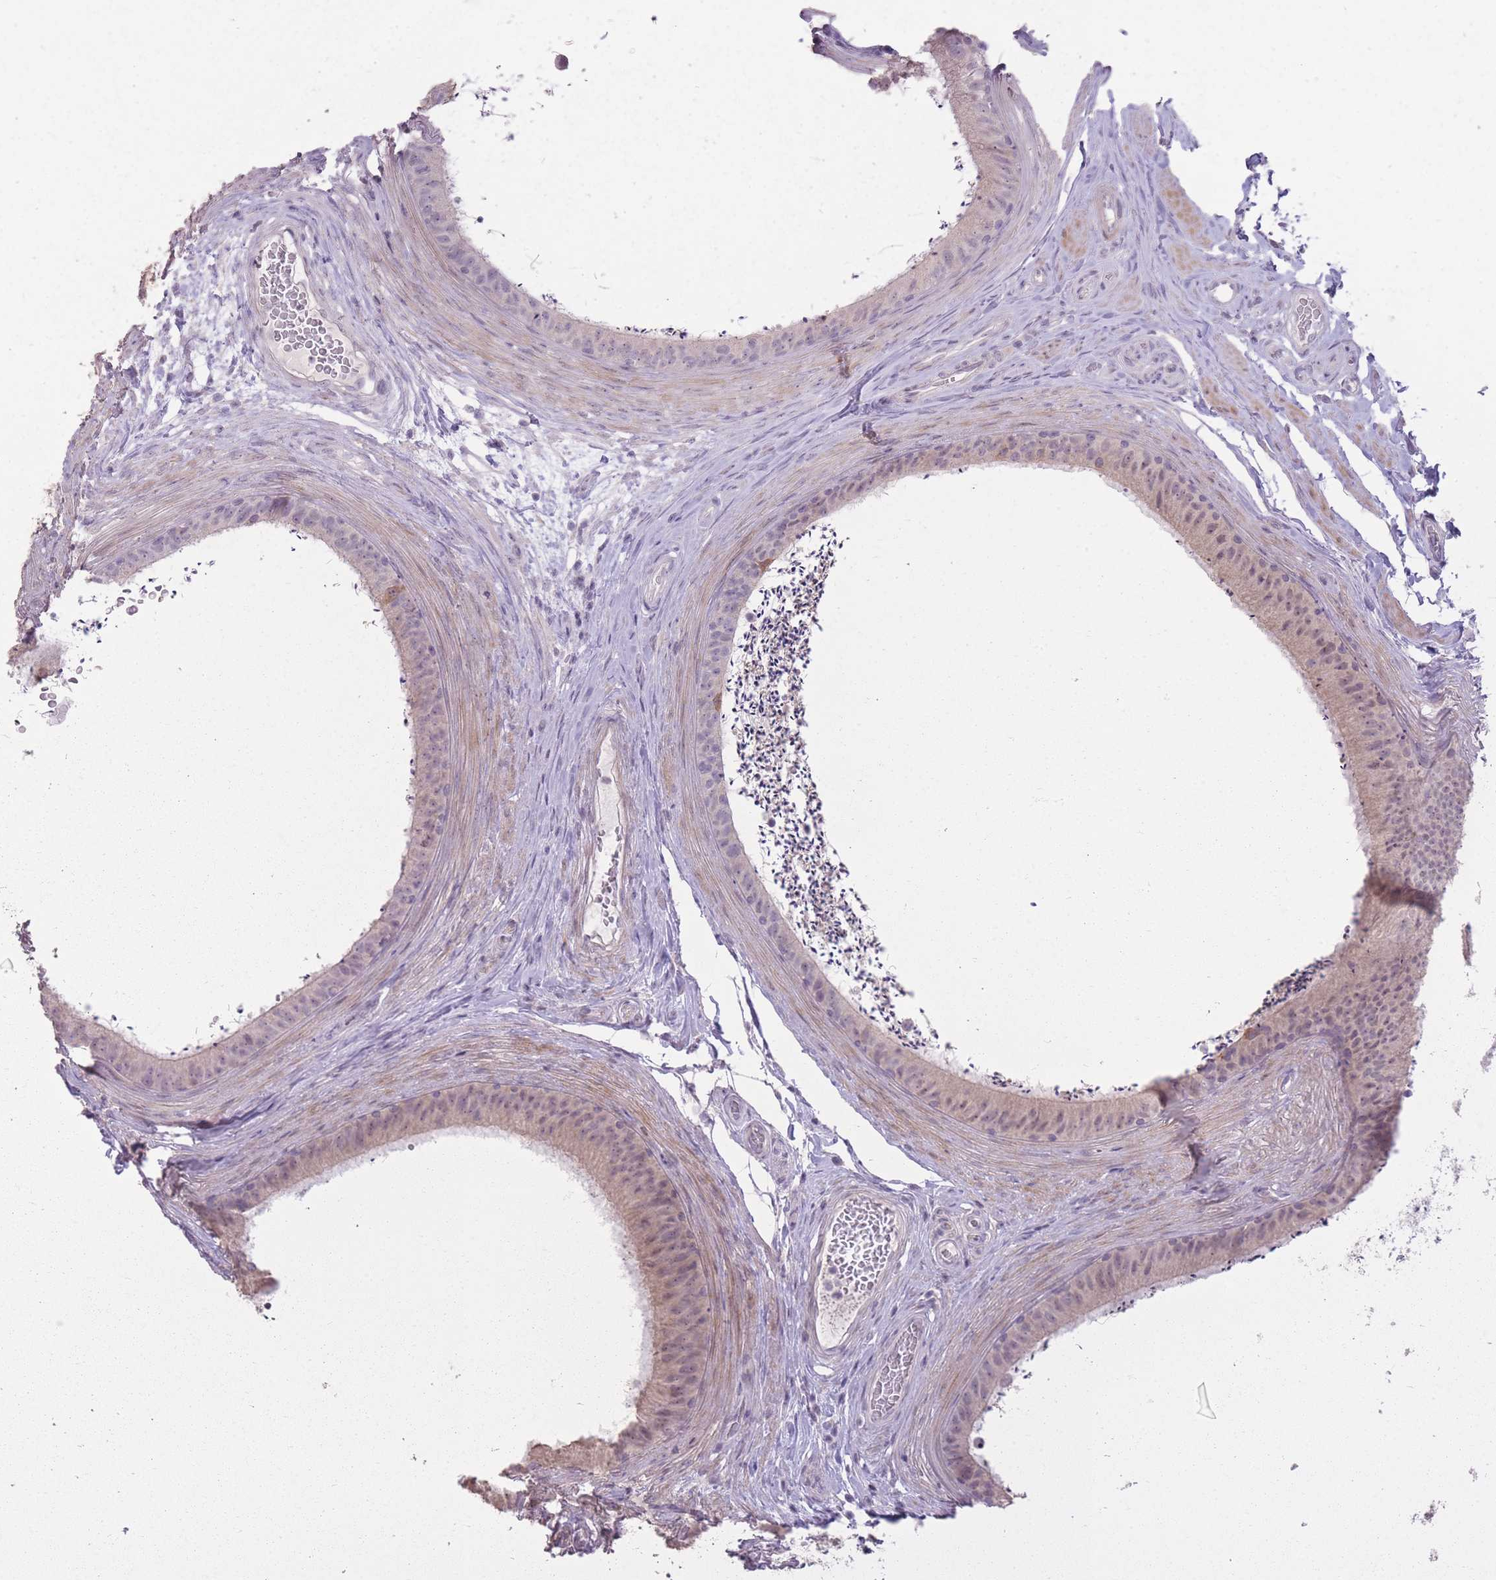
{"staining": {"intensity": "weak", "quantity": "<25%", "location": "cytoplasmic/membranous"}, "tissue": "epididymis", "cell_type": "Glandular cells", "image_type": "normal", "snomed": [{"axis": "morphology", "description": "Normal tissue, NOS"}, {"axis": "topography", "description": "Testis"}, {"axis": "topography", "description": "Epididymis"}], "caption": "This is an IHC histopathology image of unremarkable human epididymis. There is no expression in glandular cells.", "gene": "ZBTB24", "patient": {"sex": "male", "age": 41}}